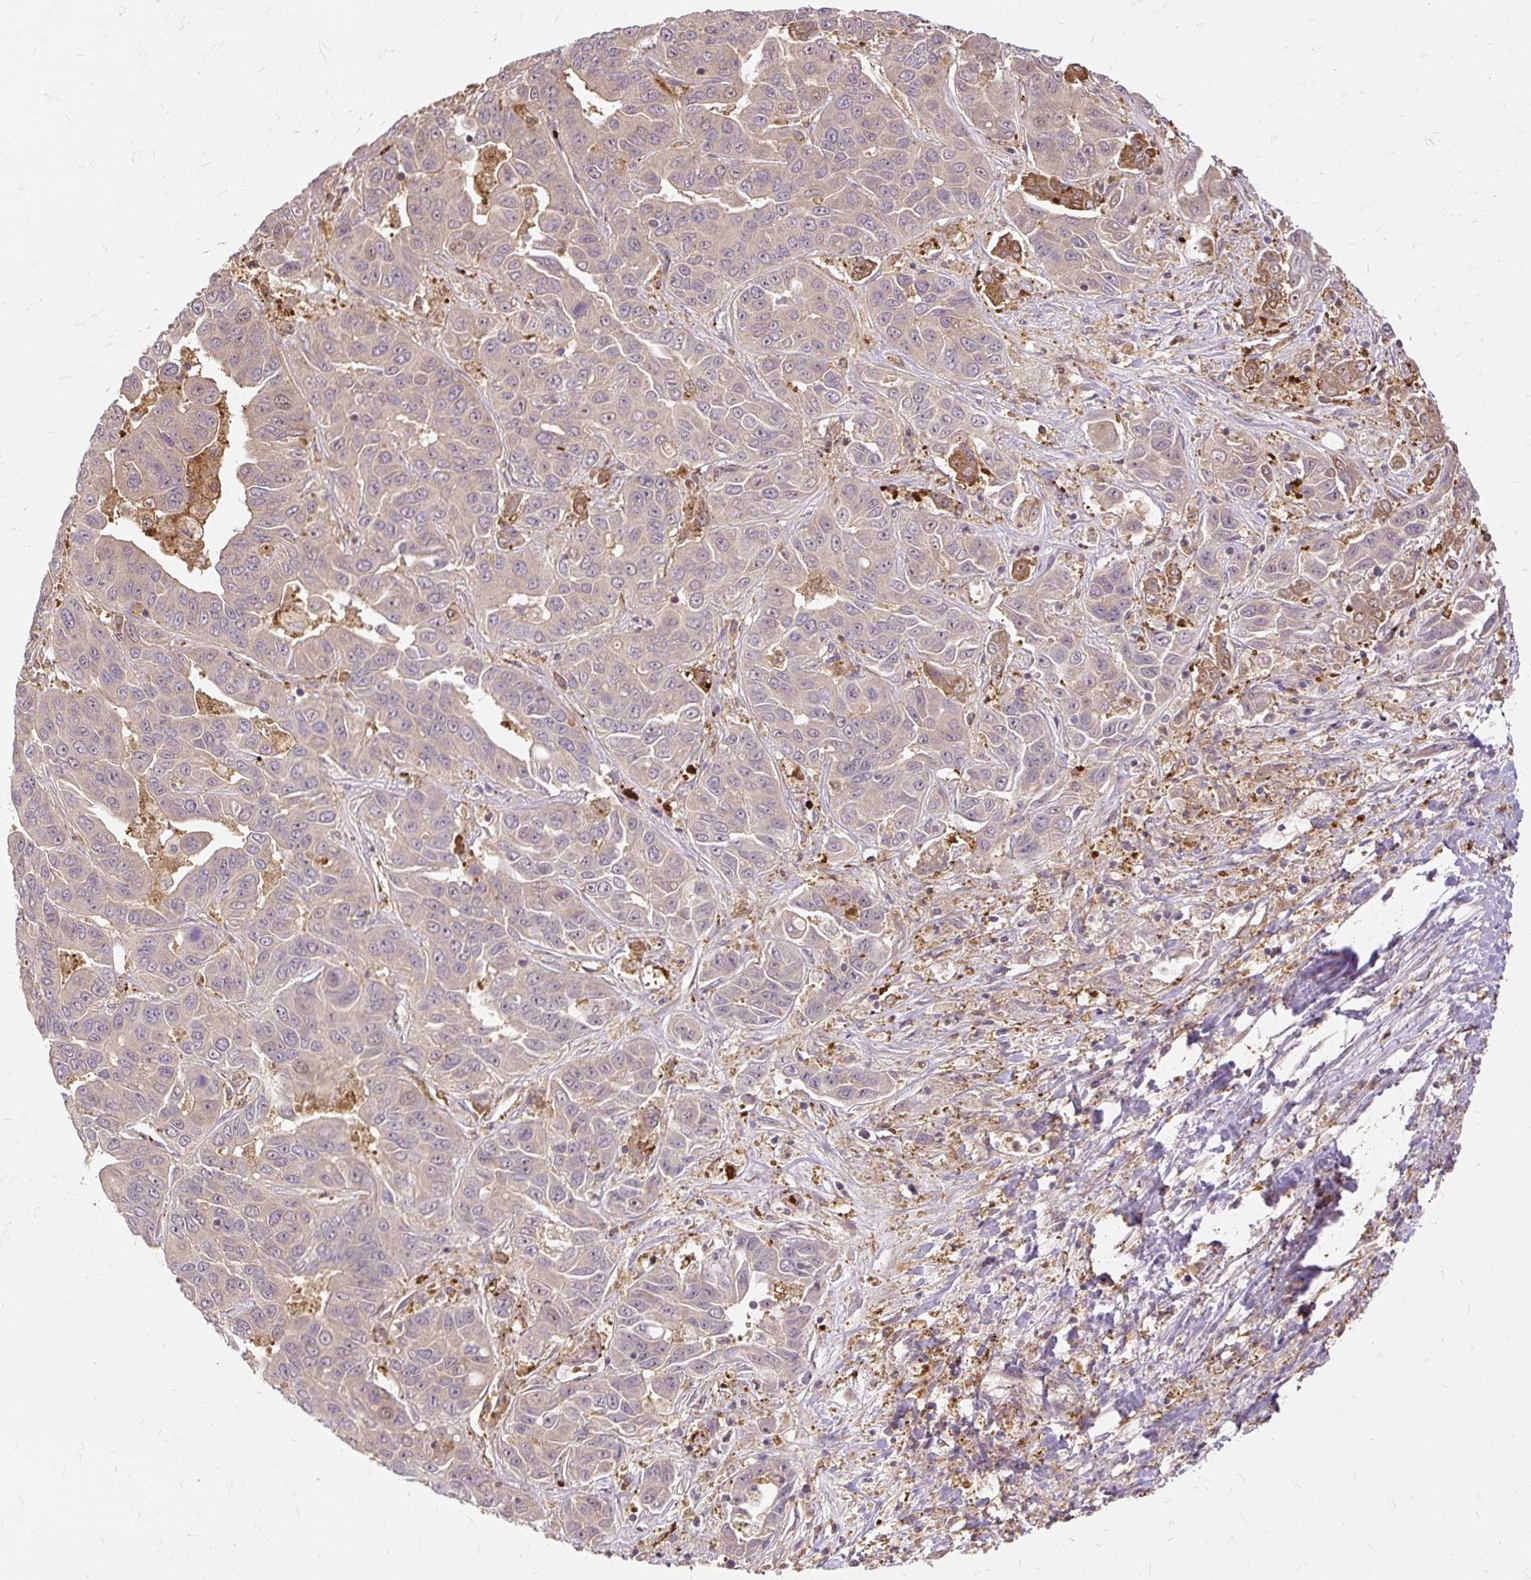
{"staining": {"intensity": "weak", "quantity": "<25%", "location": "cytoplasmic/membranous"}, "tissue": "liver cancer", "cell_type": "Tumor cells", "image_type": "cancer", "snomed": [{"axis": "morphology", "description": "Cholangiocarcinoma"}, {"axis": "topography", "description": "Liver"}], "caption": "Cholangiocarcinoma (liver) was stained to show a protein in brown. There is no significant positivity in tumor cells.", "gene": "AP5S1", "patient": {"sex": "female", "age": 52}}